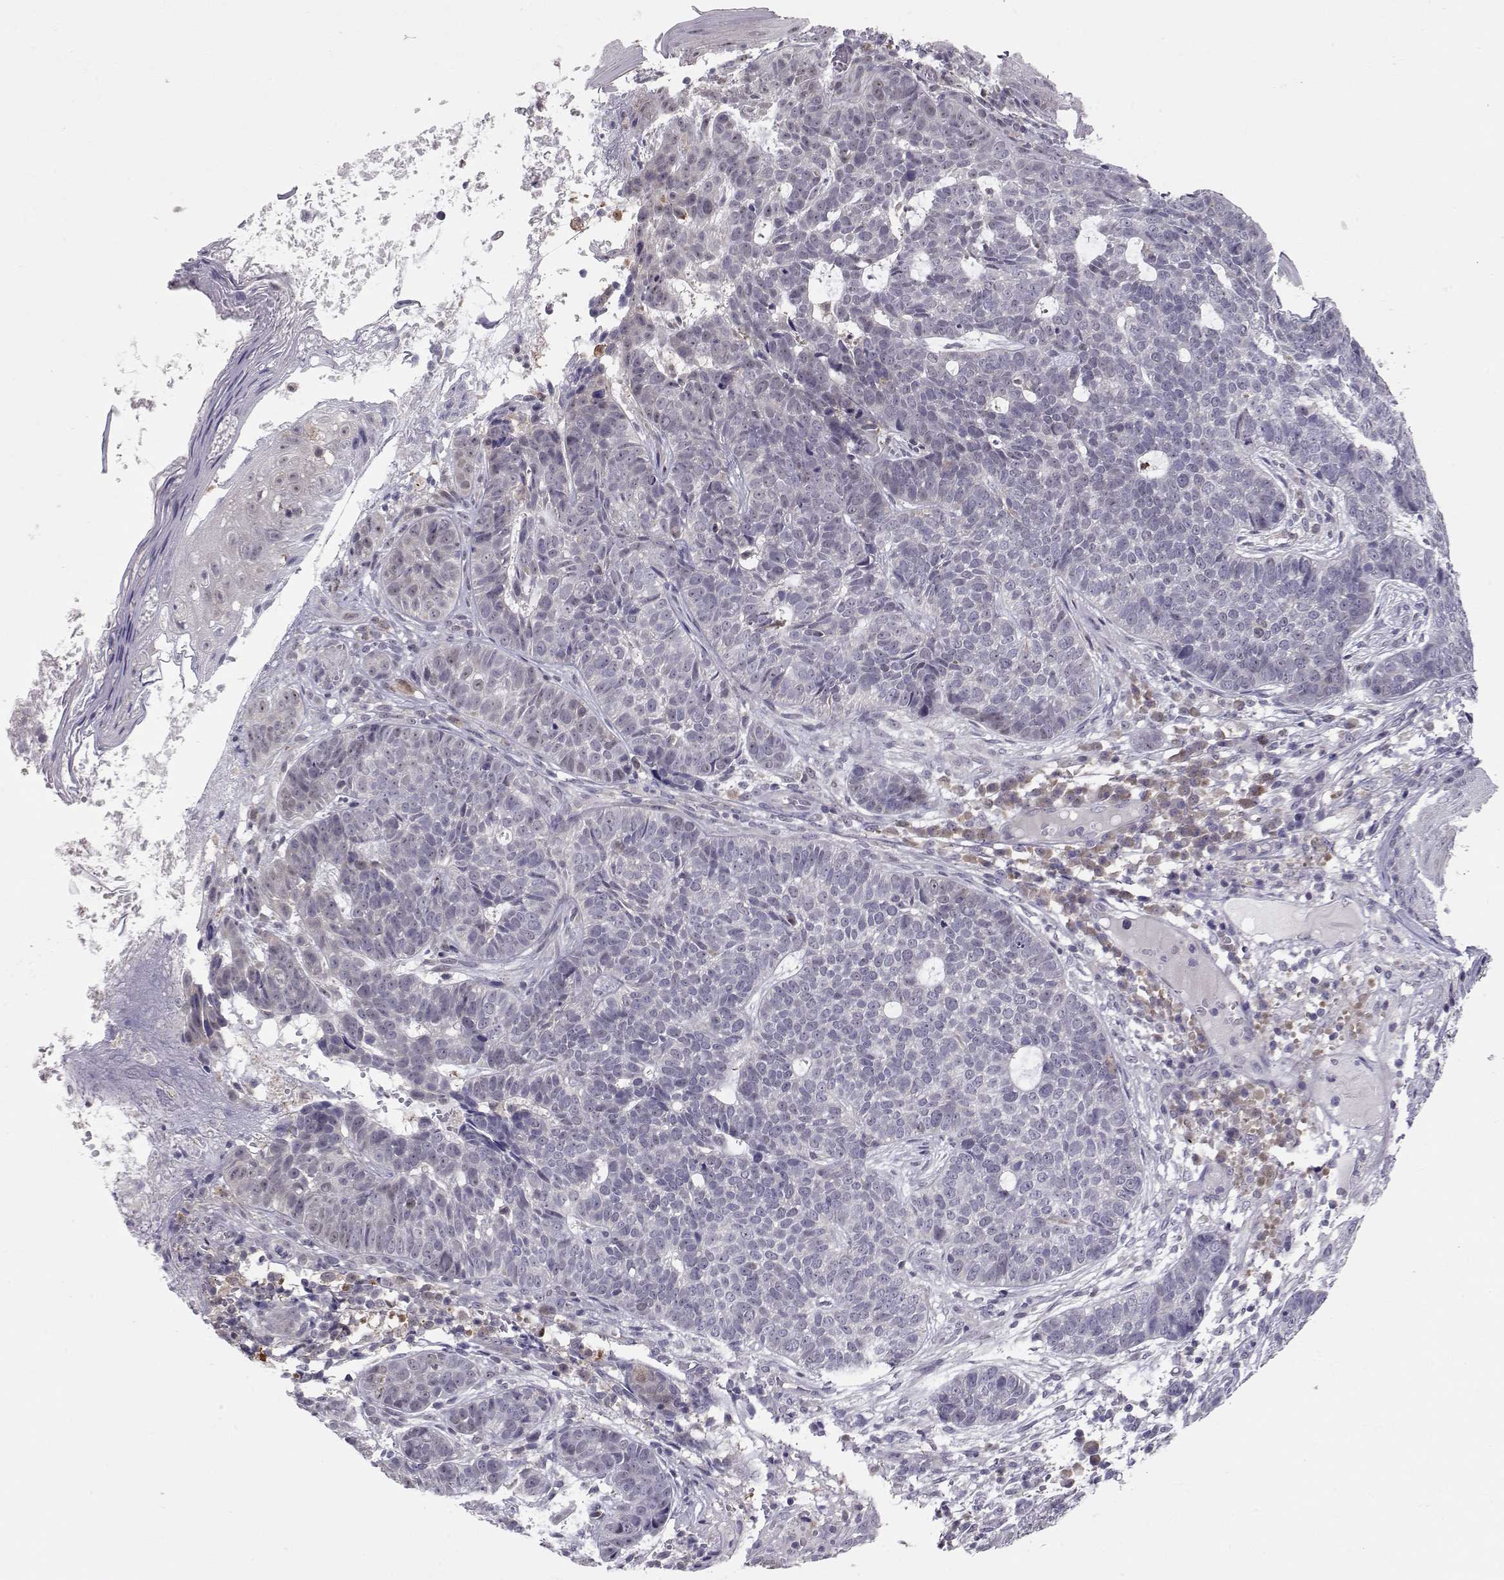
{"staining": {"intensity": "negative", "quantity": "none", "location": "none"}, "tissue": "skin cancer", "cell_type": "Tumor cells", "image_type": "cancer", "snomed": [{"axis": "morphology", "description": "Basal cell carcinoma"}, {"axis": "topography", "description": "Skin"}], "caption": "DAB immunohistochemical staining of basal cell carcinoma (skin) displays no significant expression in tumor cells.", "gene": "NPVF", "patient": {"sex": "female", "age": 69}}